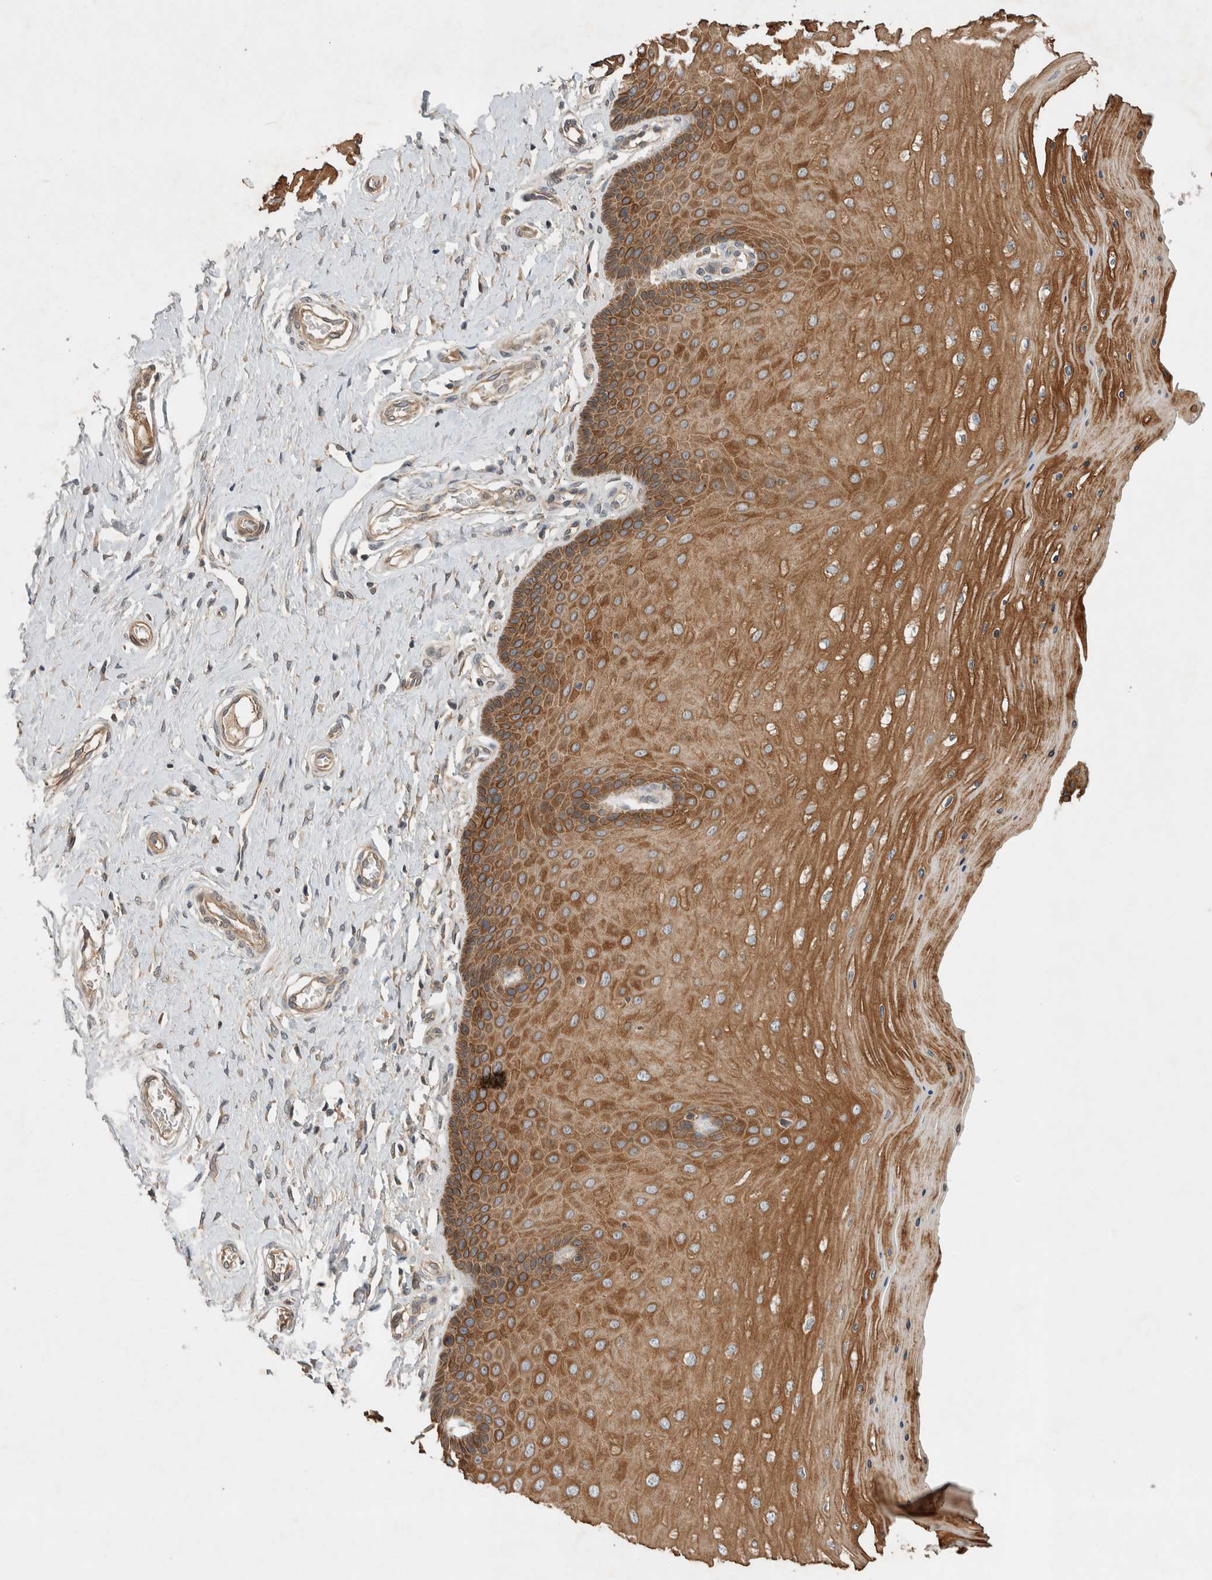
{"staining": {"intensity": "moderate", "quantity": ">75%", "location": "cytoplasmic/membranous"}, "tissue": "cervix", "cell_type": "Glandular cells", "image_type": "normal", "snomed": [{"axis": "morphology", "description": "Normal tissue, NOS"}, {"axis": "topography", "description": "Cervix"}], "caption": "Immunohistochemical staining of normal cervix demonstrates >75% levels of moderate cytoplasmic/membranous protein staining in about >75% of glandular cells.", "gene": "ARMC9", "patient": {"sex": "female", "age": 55}}